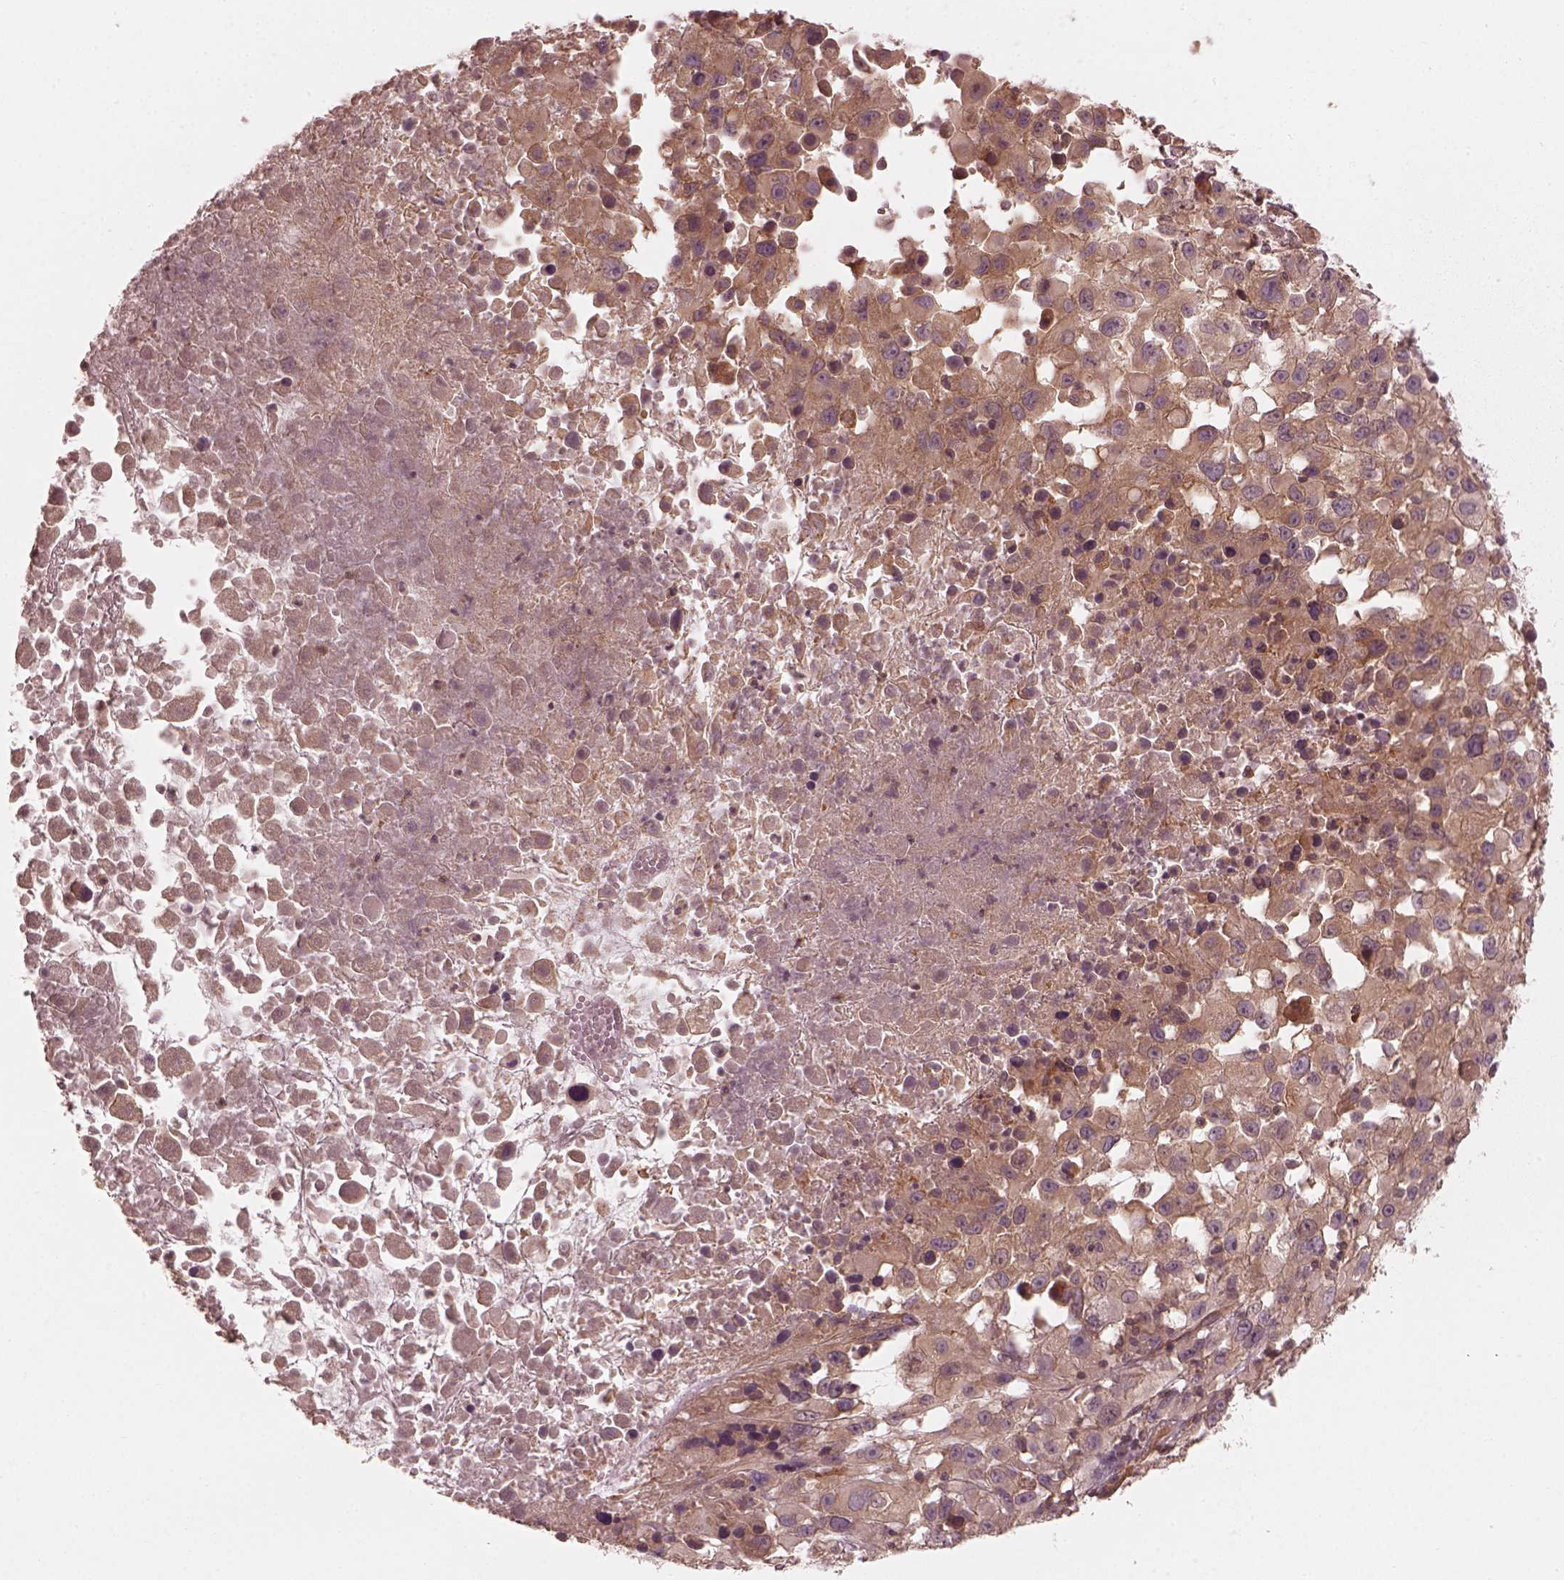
{"staining": {"intensity": "weak", "quantity": ">75%", "location": "cytoplasmic/membranous"}, "tissue": "melanoma", "cell_type": "Tumor cells", "image_type": "cancer", "snomed": [{"axis": "morphology", "description": "Malignant melanoma, Metastatic site"}, {"axis": "topography", "description": "Soft tissue"}], "caption": "This is an image of IHC staining of malignant melanoma (metastatic site), which shows weak staining in the cytoplasmic/membranous of tumor cells.", "gene": "FAM107B", "patient": {"sex": "male", "age": 50}}